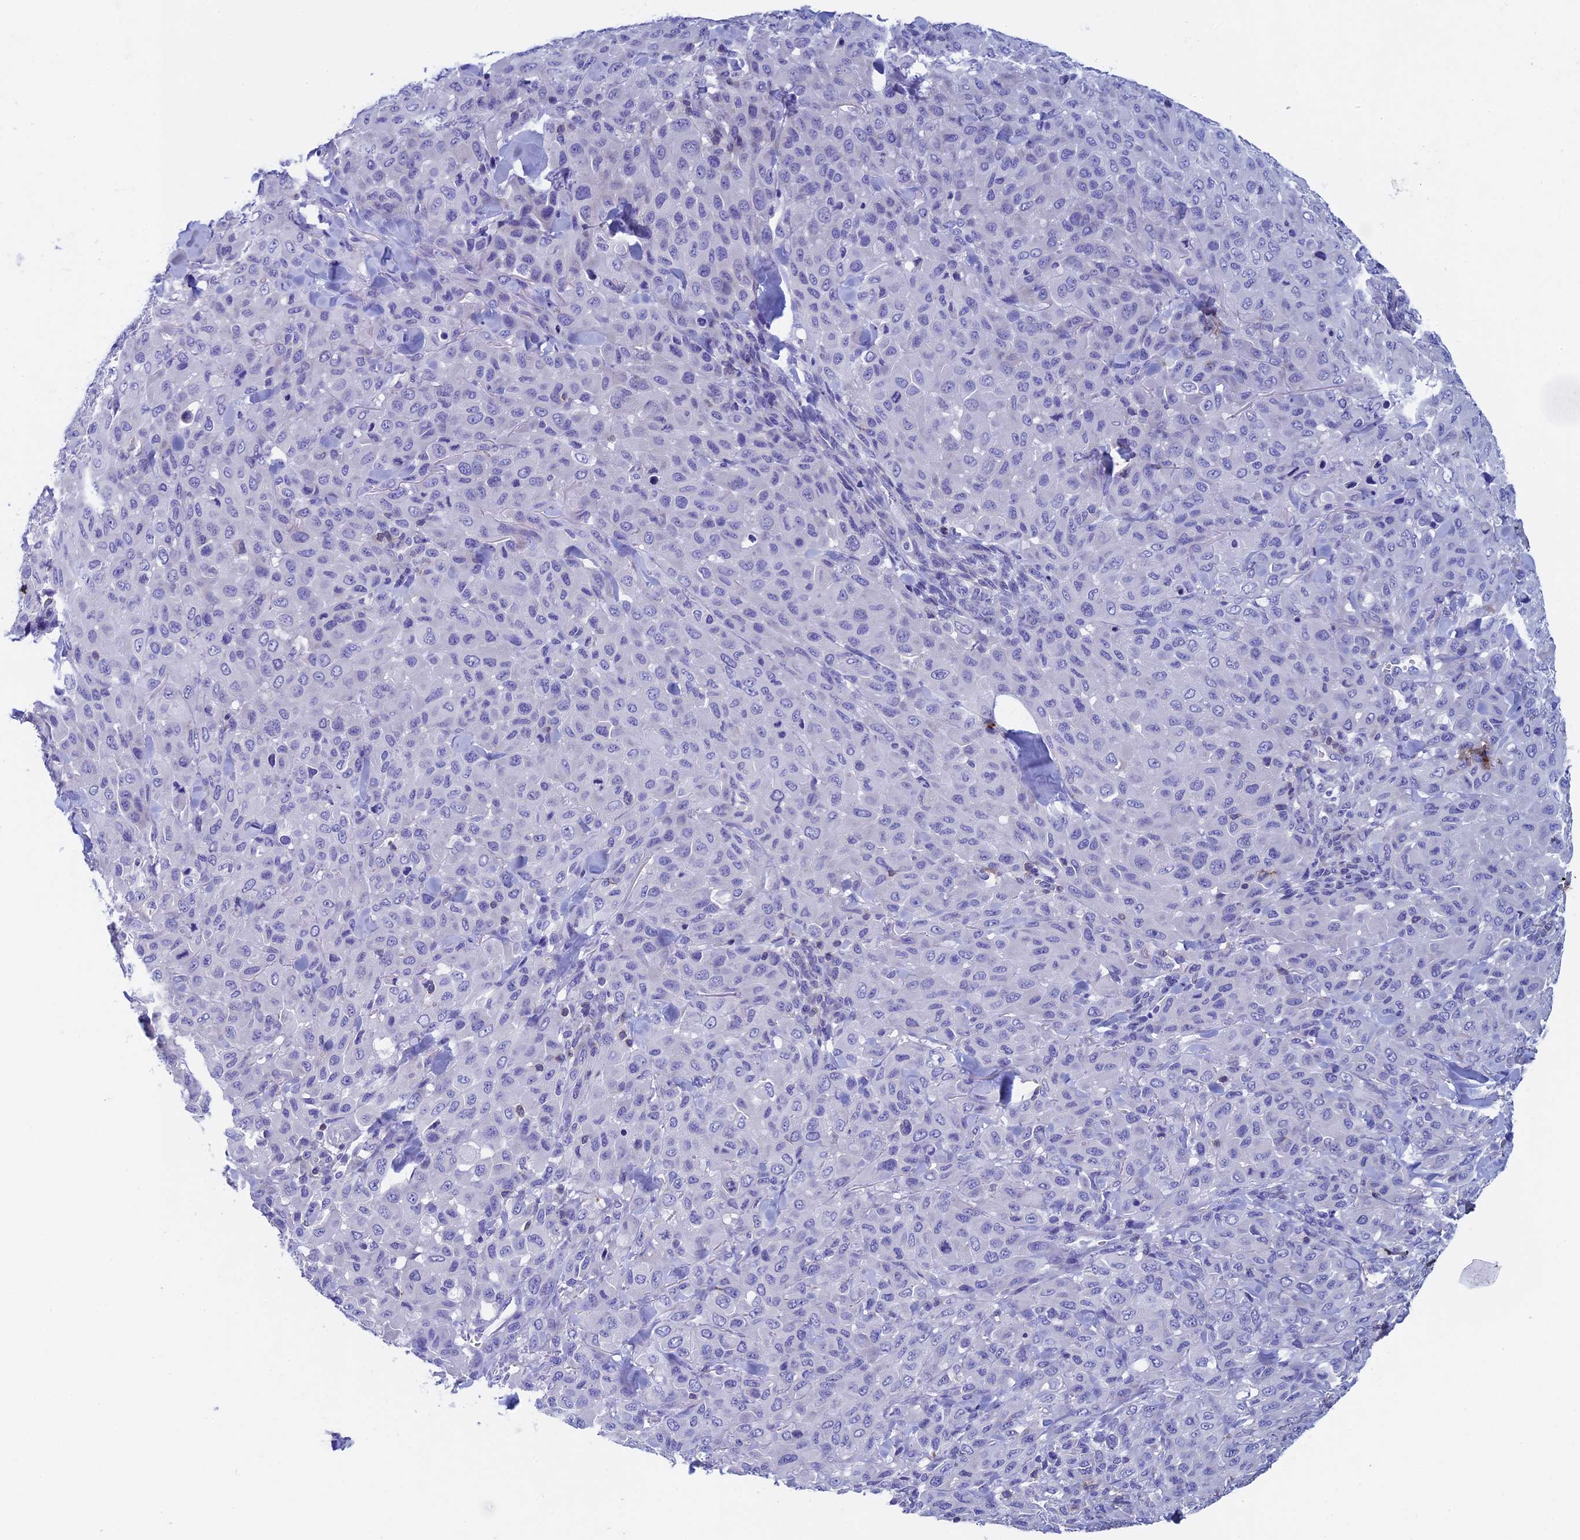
{"staining": {"intensity": "negative", "quantity": "none", "location": "none"}, "tissue": "melanoma", "cell_type": "Tumor cells", "image_type": "cancer", "snomed": [{"axis": "morphology", "description": "Malignant melanoma, Metastatic site"}, {"axis": "topography", "description": "Skin"}], "caption": "Tumor cells are negative for brown protein staining in malignant melanoma (metastatic site). The staining was performed using DAB to visualize the protein expression in brown, while the nuclei were stained in blue with hematoxylin (Magnification: 20x).", "gene": "SEPTIN1", "patient": {"sex": "female", "age": 81}}